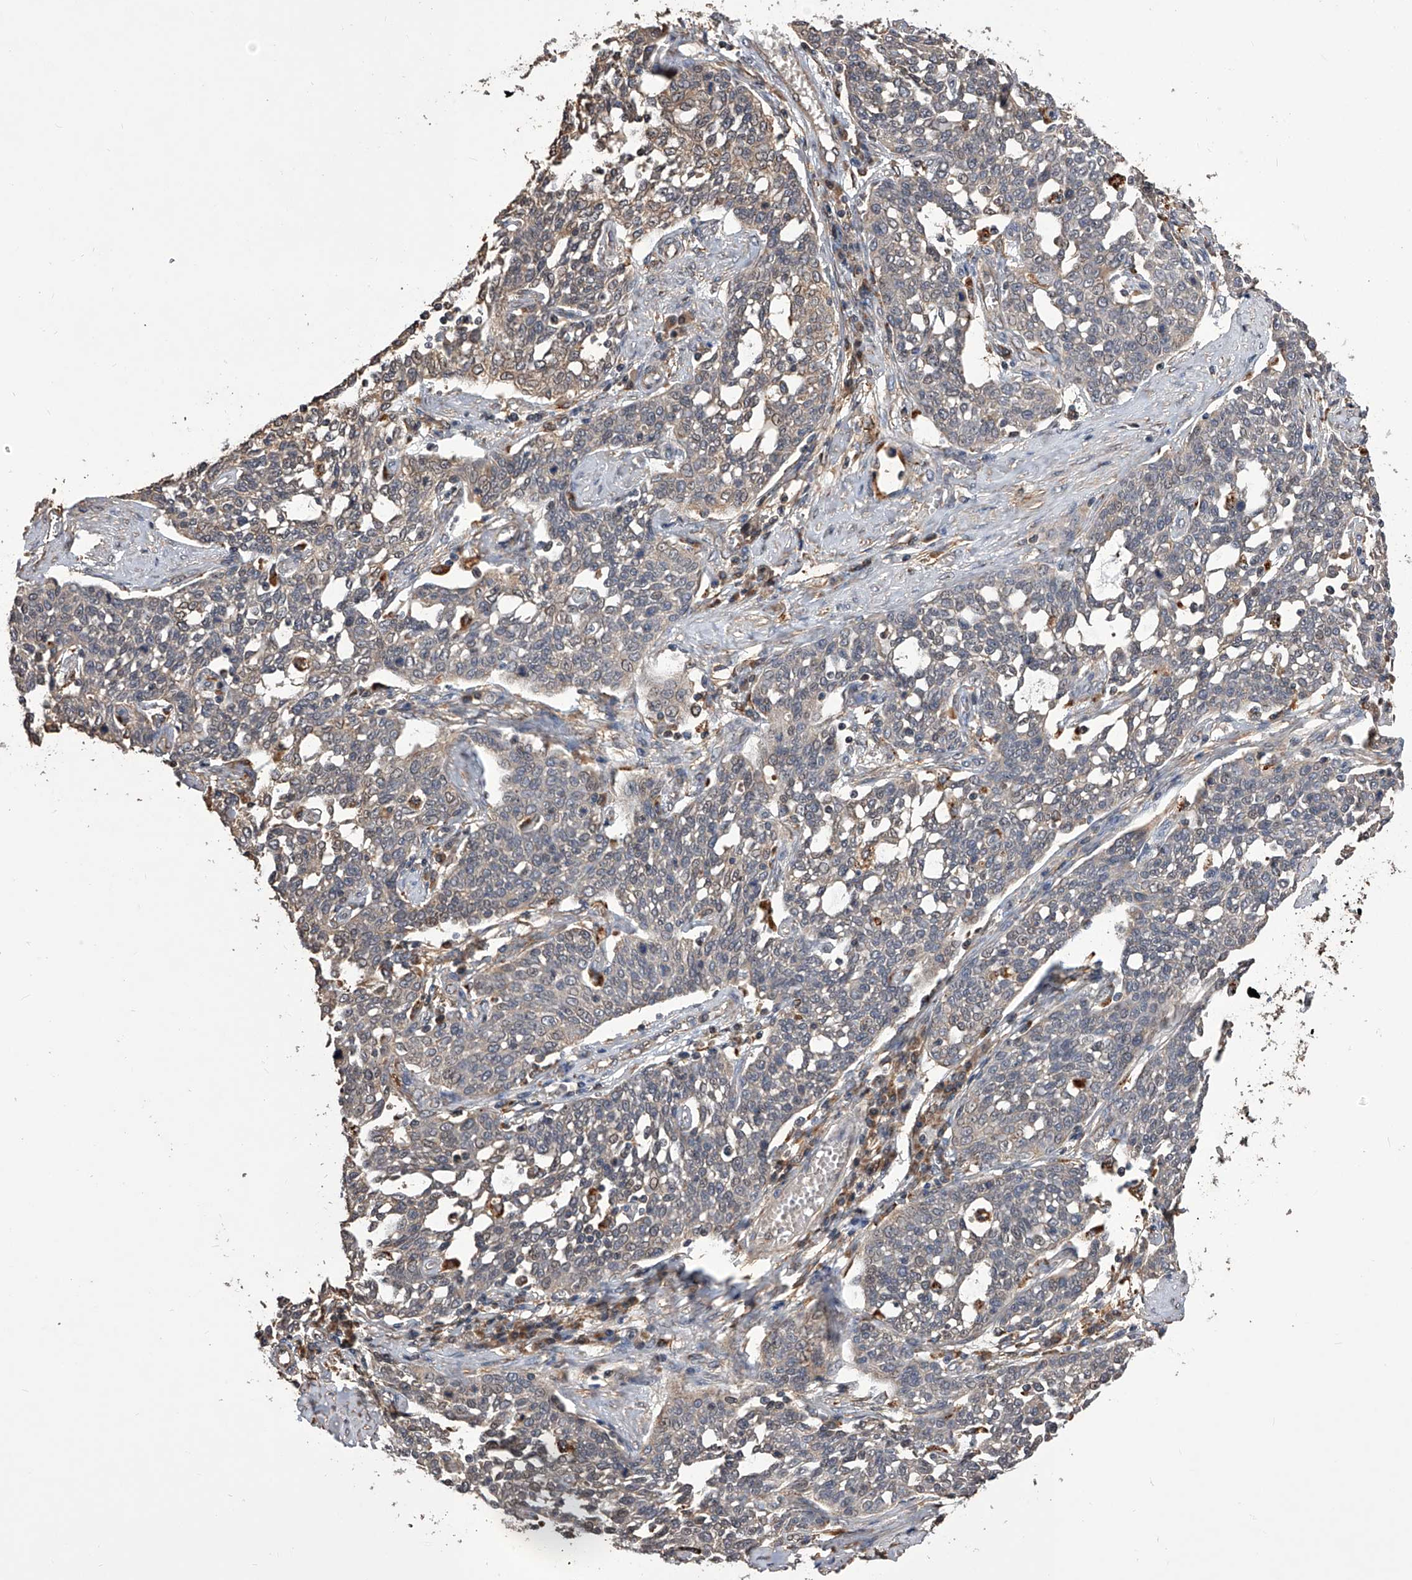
{"staining": {"intensity": "negative", "quantity": "none", "location": "none"}, "tissue": "cervical cancer", "cell_type": "Tumor cells", "image_type": "cancer", "snomed": [{"axis": "morphology", "description": "Squamous cell carcinoma, NOS"}, {"axis": "topography", "description": "Cervix"}], "caption": "An immunohistochemistry (IHC) micrograph of cervical cancer (squamous cell carcinoma) is shown. There is no staining in tumor cells of cervical cancer (squamous cell carcinoma). (Immunohistochemistry (ihc), brightfield microscopy, high magnification).", "gene": "GMDS", "patient": {"sex": "female", "age": 34}}